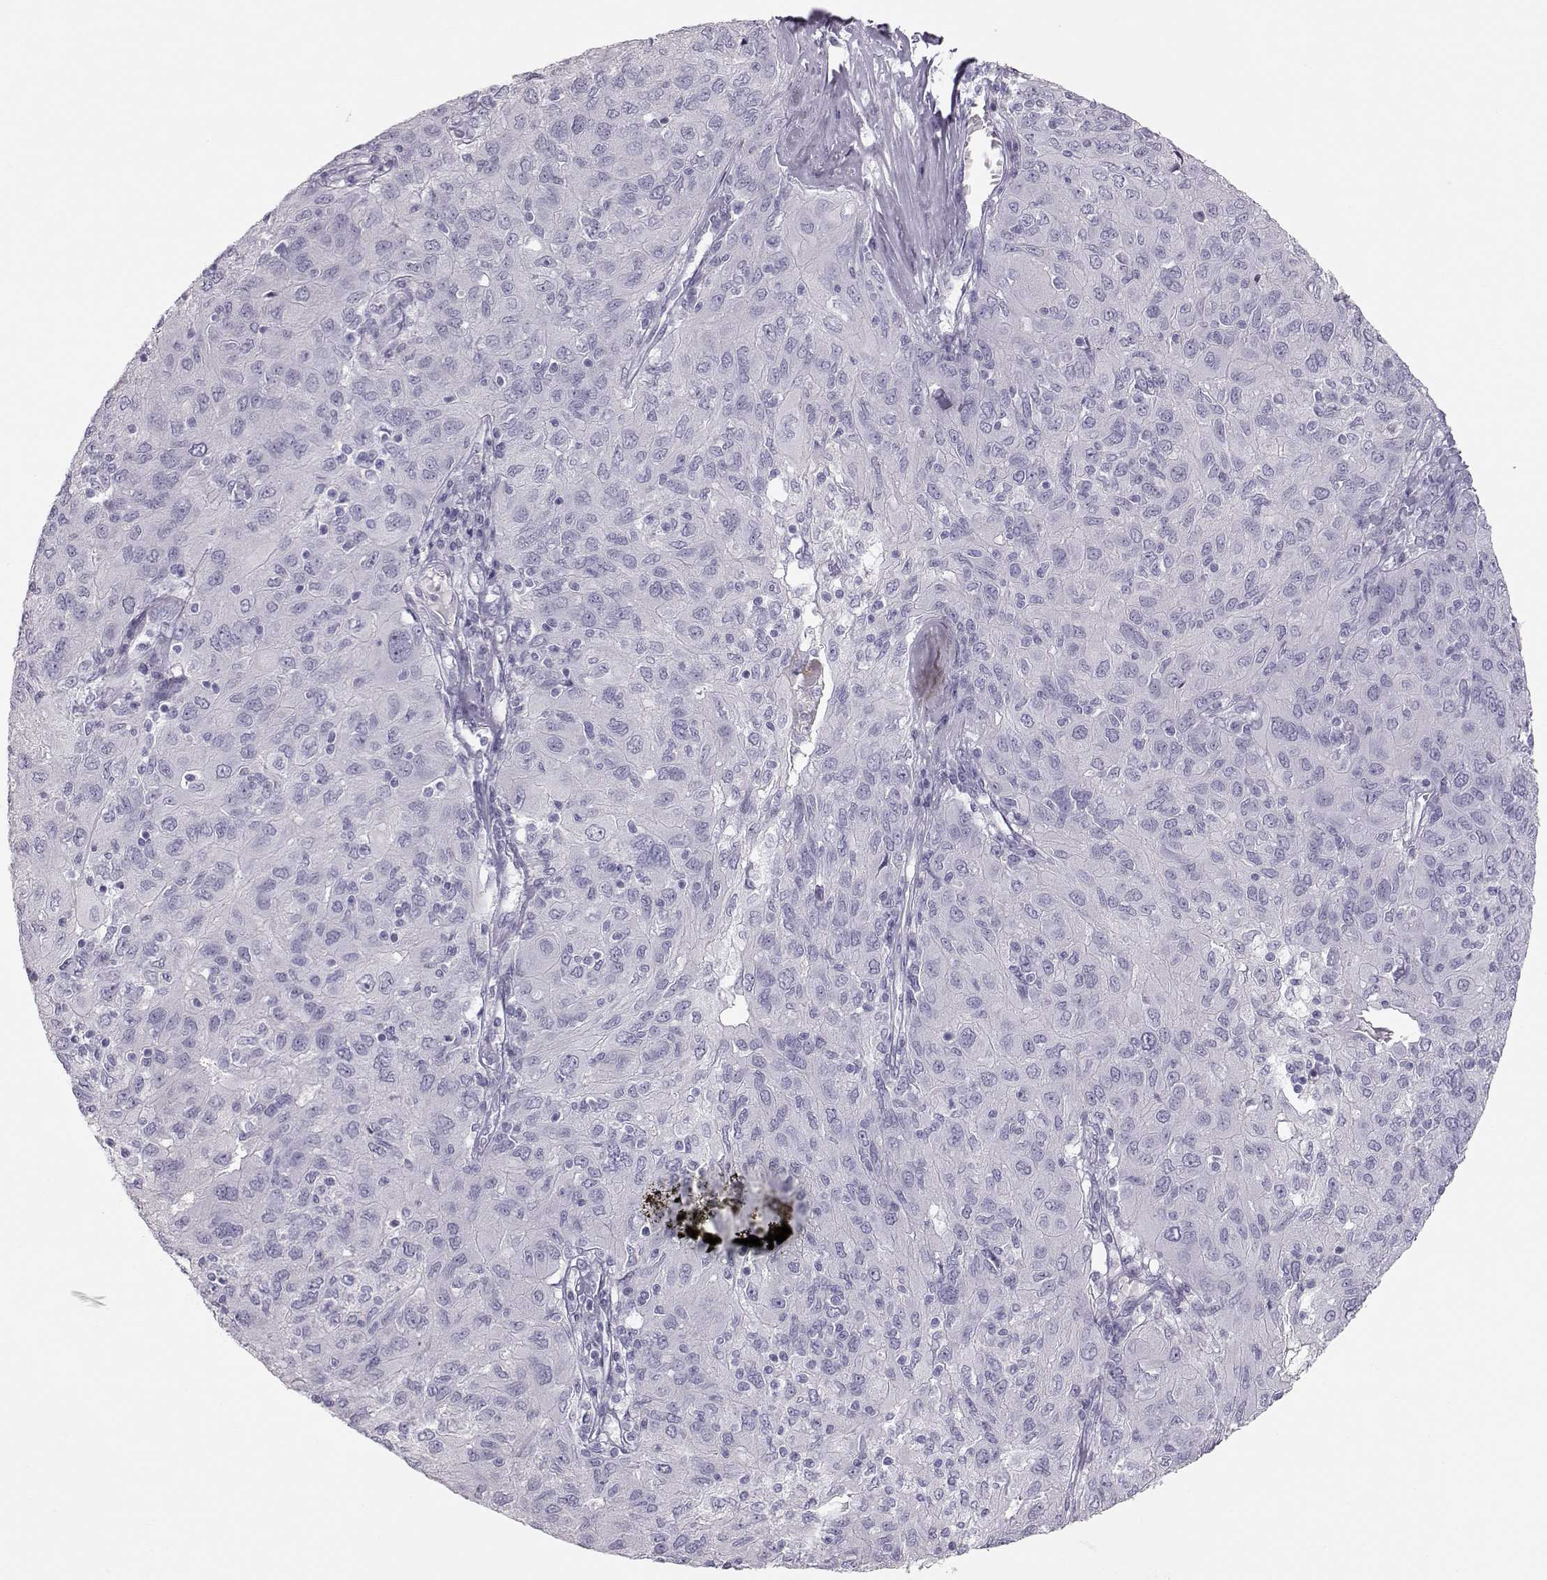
{"staining": {"intensity": "negative", "quantity": "none", "location": "none"}, "tissue": "ovarian cancer", "cell_type": "Tumor cells", "image_type": "cancer", "snomed": [{"axis": "morphology", "description": "Carcinoma, endometroid"}, {"axis": "topography", "description": "Ovary"}], "caption": "DAB (3,3'-diaminobenzidine) immunohistochemical staining of ovarian cancer displays no significant expression in tumor cells.", "gene": "MIP", "patient": {"sex": "female", "age": 50}}